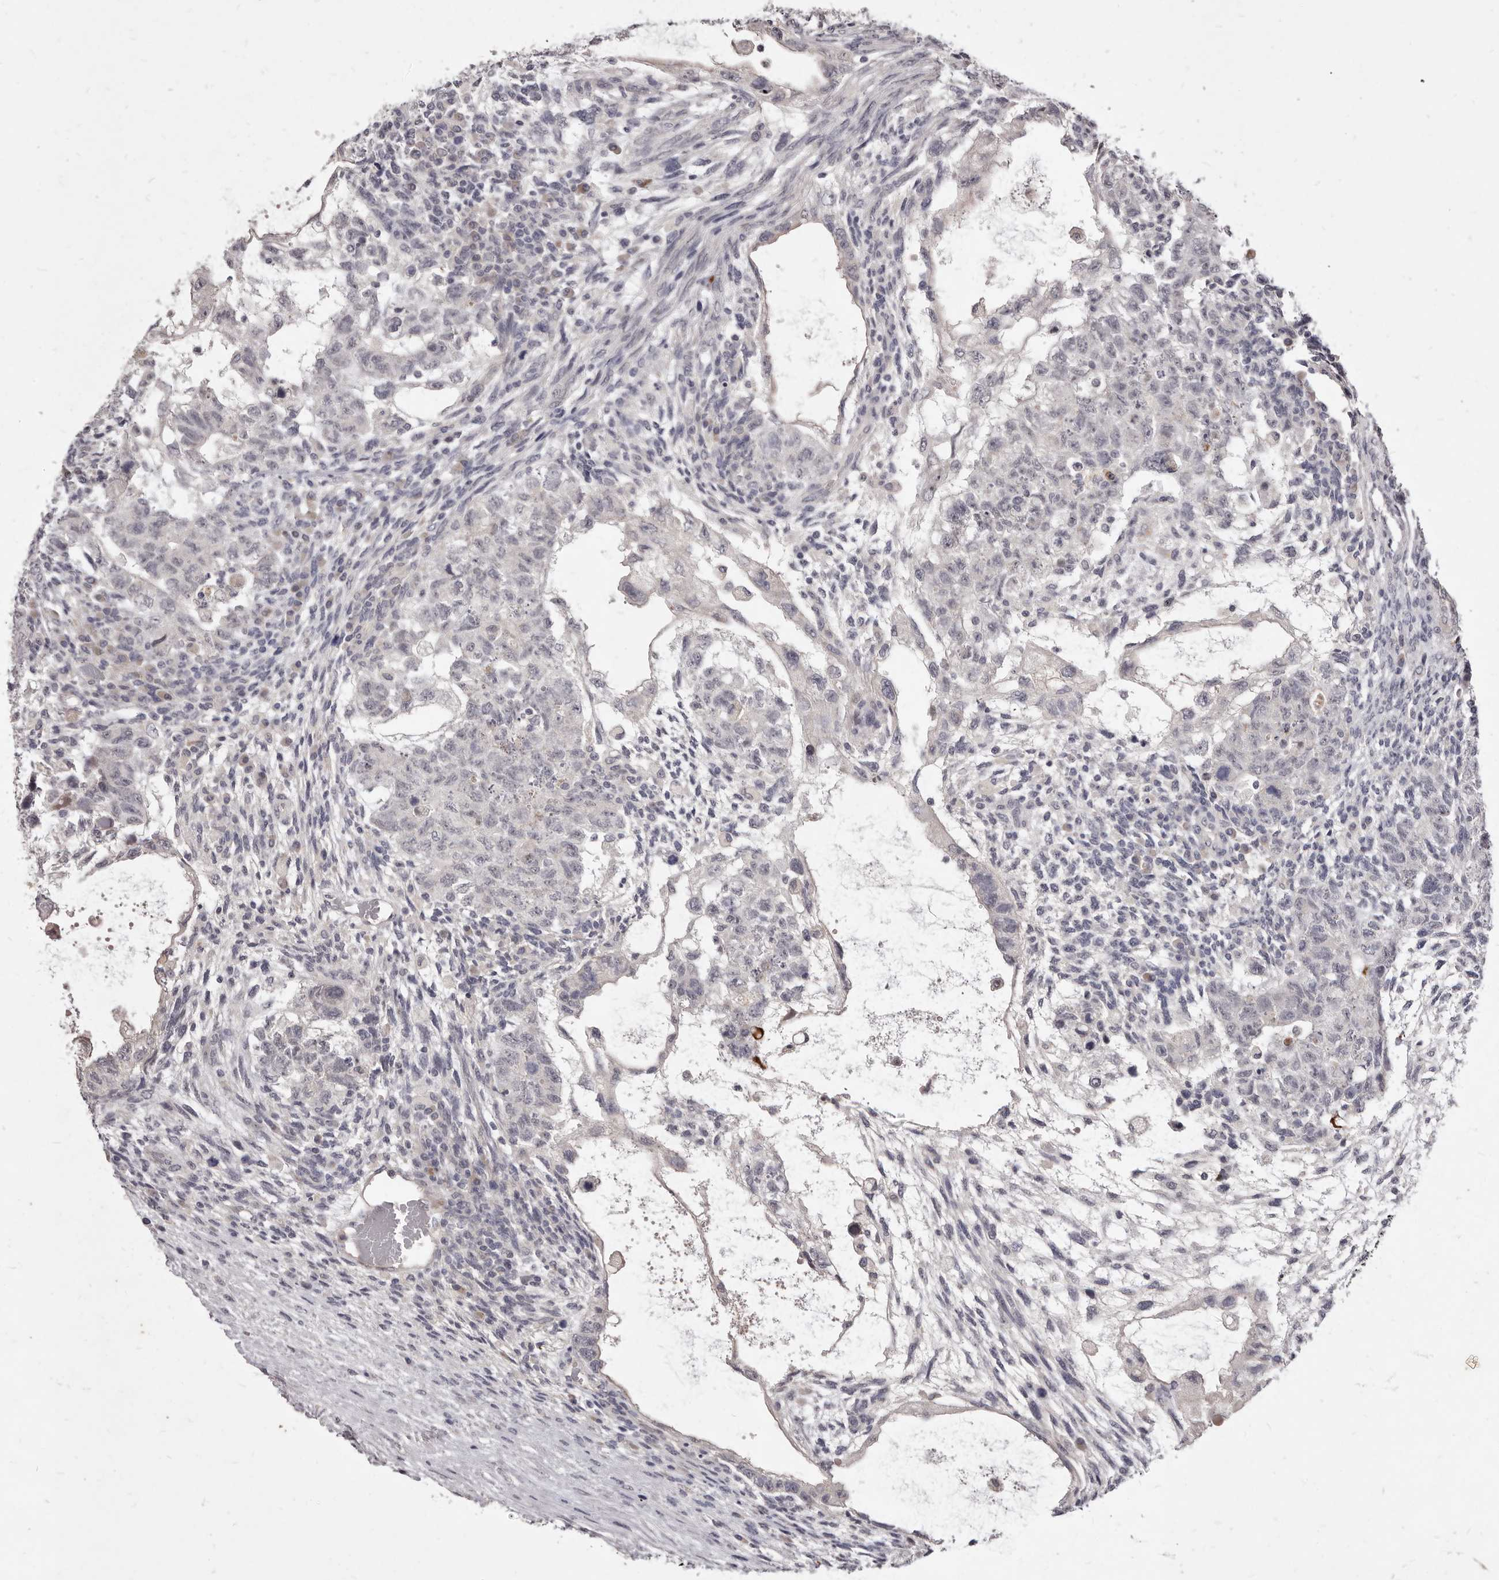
{"staining": {"intensity": "negative", "quantity": "none", "location": "none"}, "tissue": "testis cancer", "cell_type": "Tumor cells", "image_type": "cancer", "snomed": [{"axis": "morphology", "description": "Normal tissue, NOS"}, {"axis": "morphology", "description": "Carcinoma, Embryonal, NOS"}, {"axis": "topography", "description": "Testis"}], "caption": "Immunohistochemical staining of testis cancer demonstrates no significant positivity in tumor cells. The staining is performed using DAB (3,3'-diaminobenzidine) brown chromogen with nuclei counter-stained in using hematoxylin.", "gene": "GARNL3", "patient": {"sex": "male", "age": 36}}